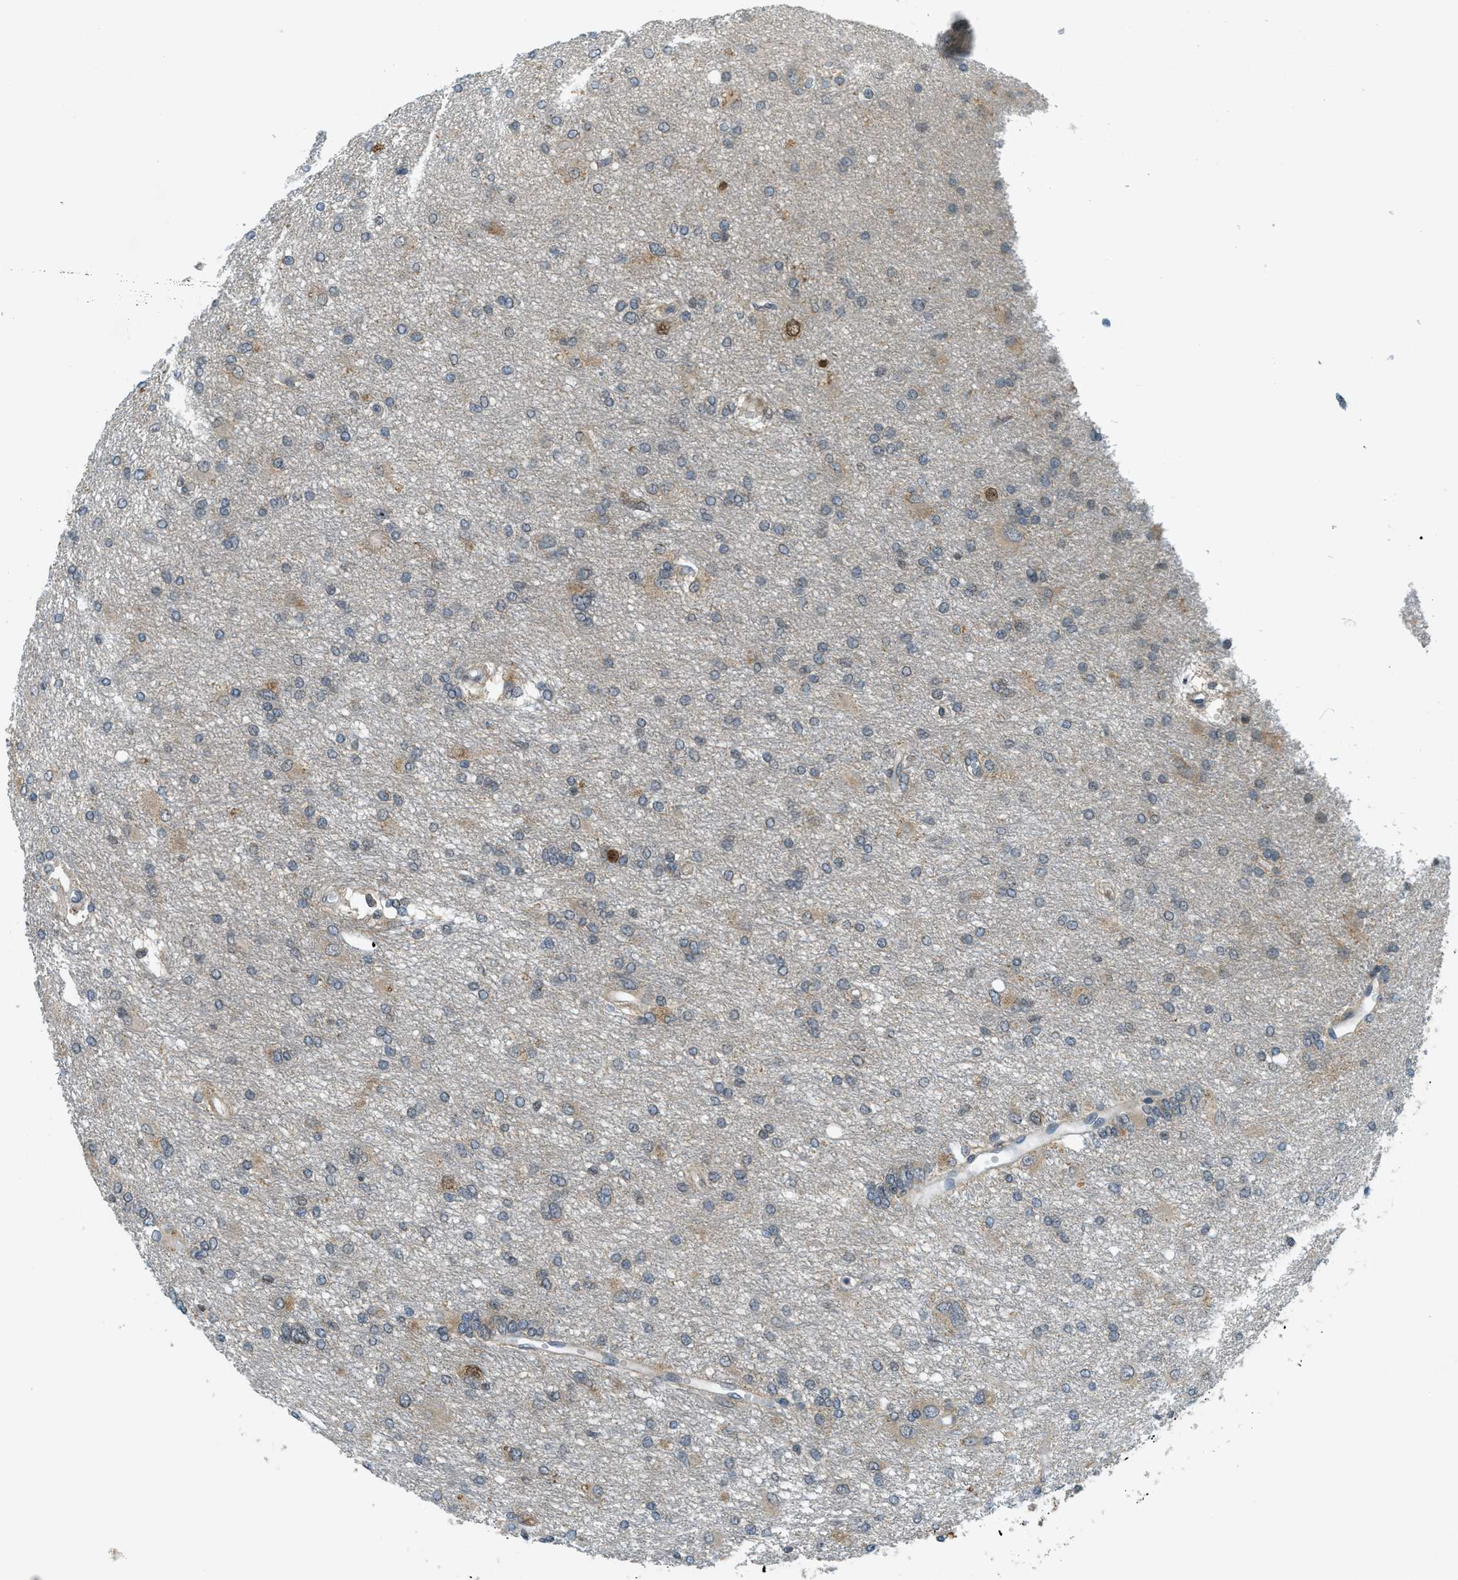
{"staining": {"intensity": "weak", "quantity": "25%-75%", "location": "cytoplasmic/membranous"}, "tissue": "glioma", "cell_type": "Tumor cells", "image_type": "cancer", "snomed": [{"axis": "morphology", "description": "Glioma, malignant, High grade"}, {"axis": "topography", "description": "Brain"}], "caption": "The immunohistochemical stain labels weak cytoplasmic/membranous expression in tumor cells of glioma tissue.", "gene": "TCF20", "patient": {"sex": "female", "age": 59}}